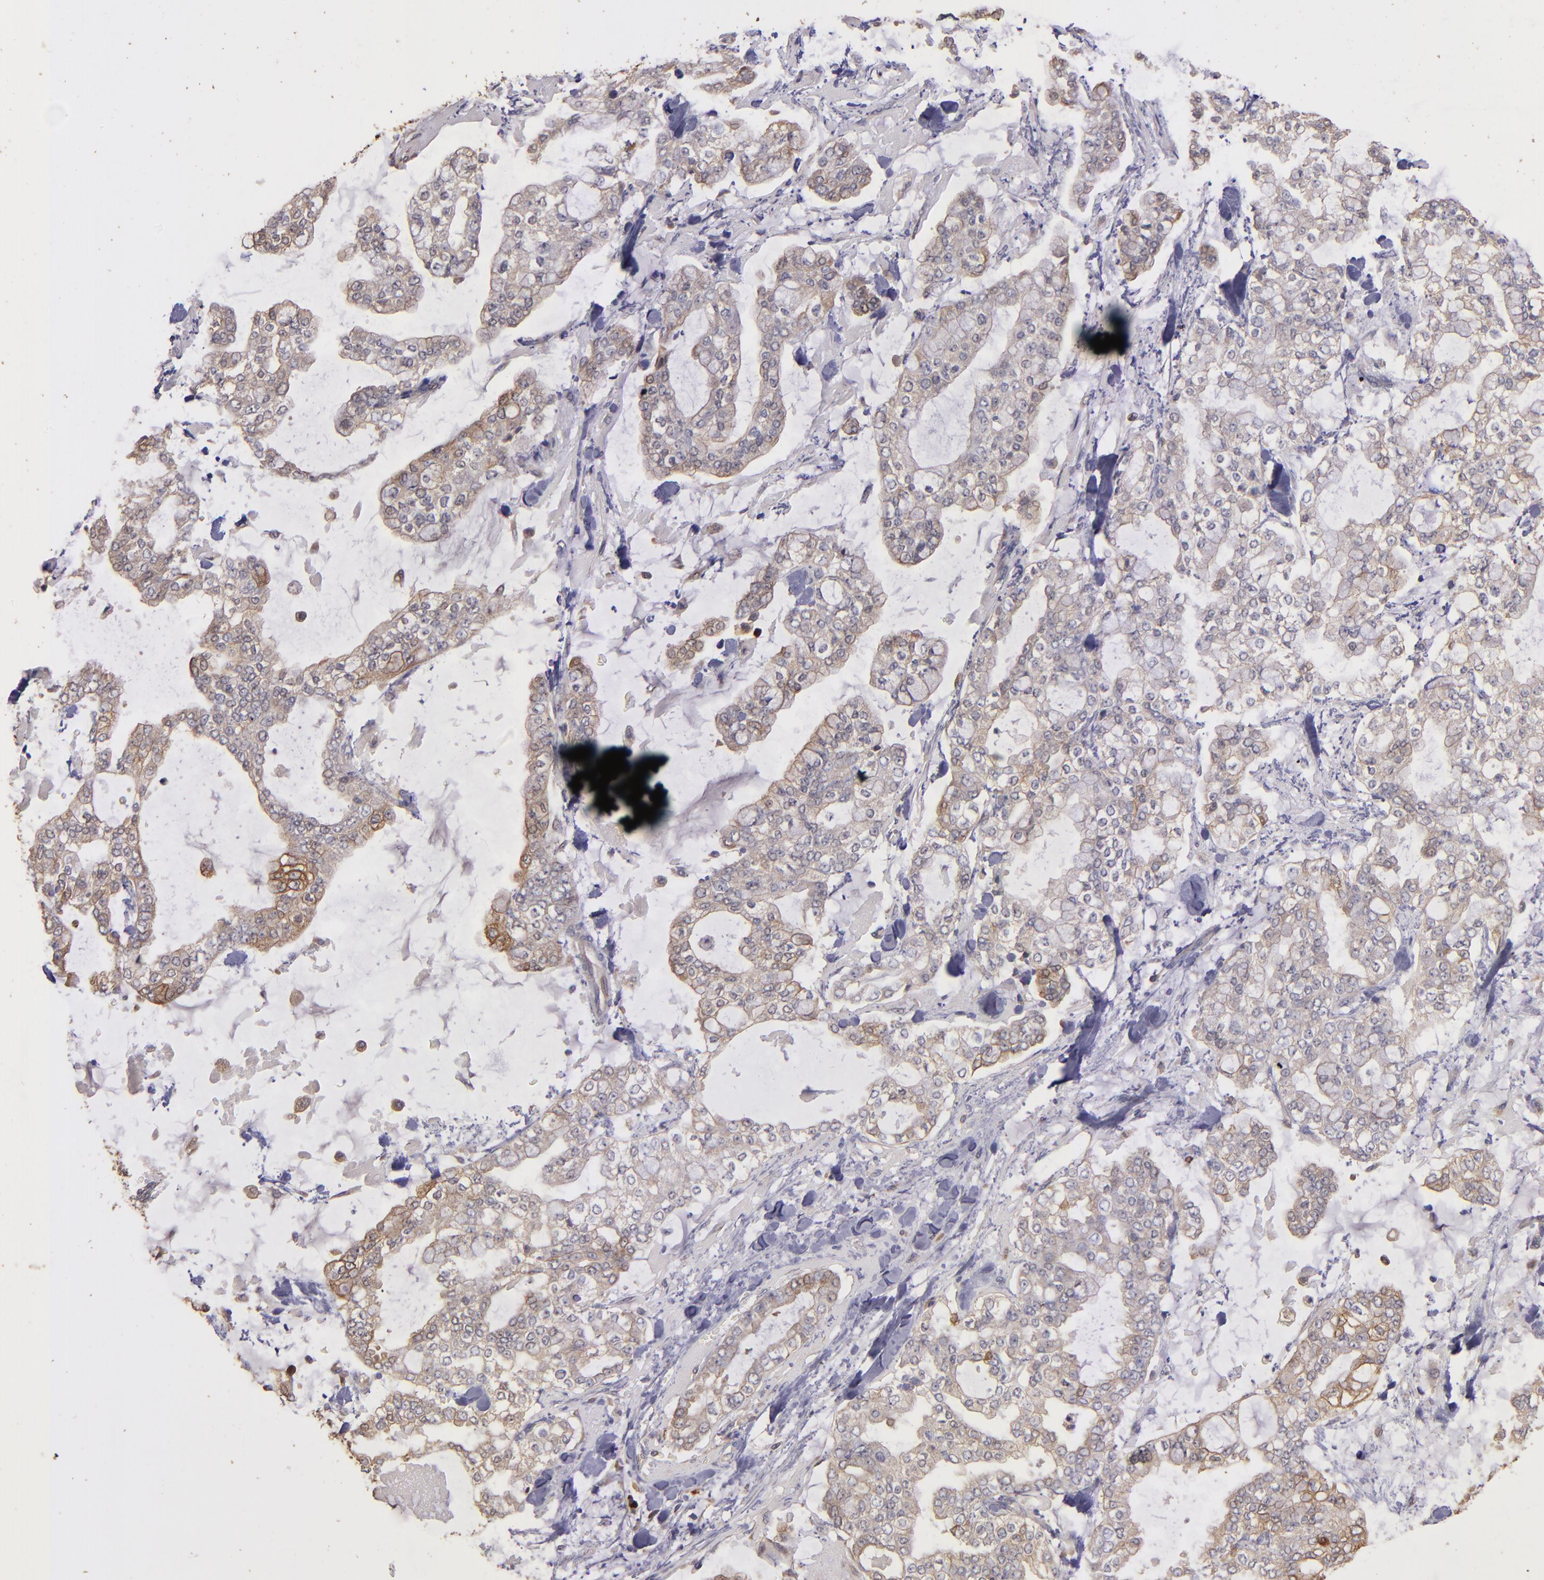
{"staining": {"intensity": "moderate", "quantity": "25%-75%", "location": "cytoplasmic/membranous"}, "tissue": "stomach cancer", "cell_type": "Tumor cells", "image_type": "cancer", "snomed": [{"axis": "morphology", "description": "Normal tissue, NOS"}, {"axis": "morphology", "description": "Adenocarcinoma, NOS"}, {"axis": "topography", "description": "Stomach, upper"}, {"axis": "topography", "description": "Stomach"}], "caption": "Protein staining by immunohistochemistry (IHC) exhibits moderate cytoplasmic/membranous positivity in approximately 25%-75% of tumor cells in stomach cancer.", "gene": "SRRD", "patient": {"sex": "male", "age": 76}}